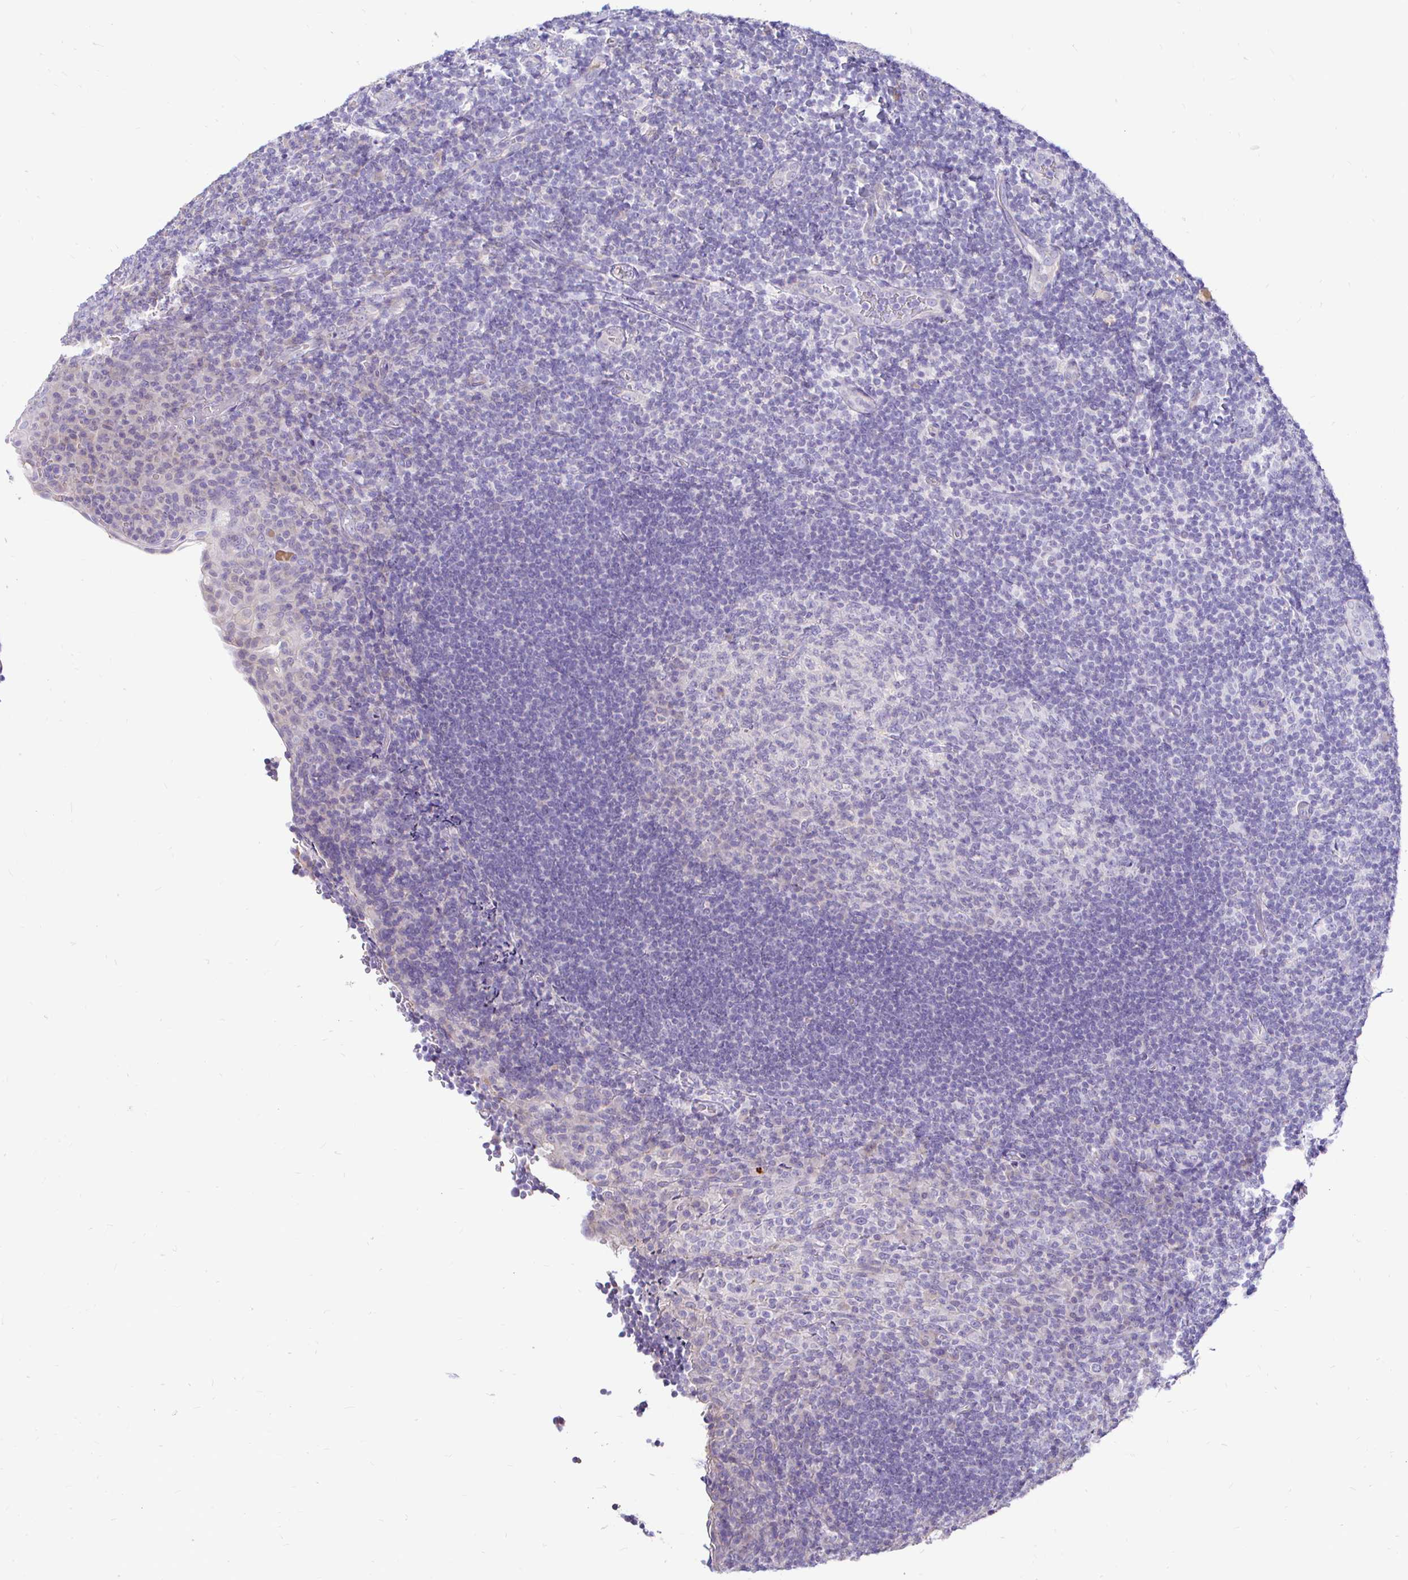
{"staining": {"intensity": "negative", "quantity": "none", "location": "none"}, "tissue": "tonsil", "cell_type": "Germinal center cells", "image_type": "normal", "snomed": [{"axis": "morphology", "description": "Normal tissue, NOS"}, {"axis": "topography", "description": "Tonsil"}], "caption": "Immunohistochemical staining of normal tonsil displays no significant staining in germinal center cells.", "gene": "NECAB1", "patient": {"sex": "male", "age": 17}}